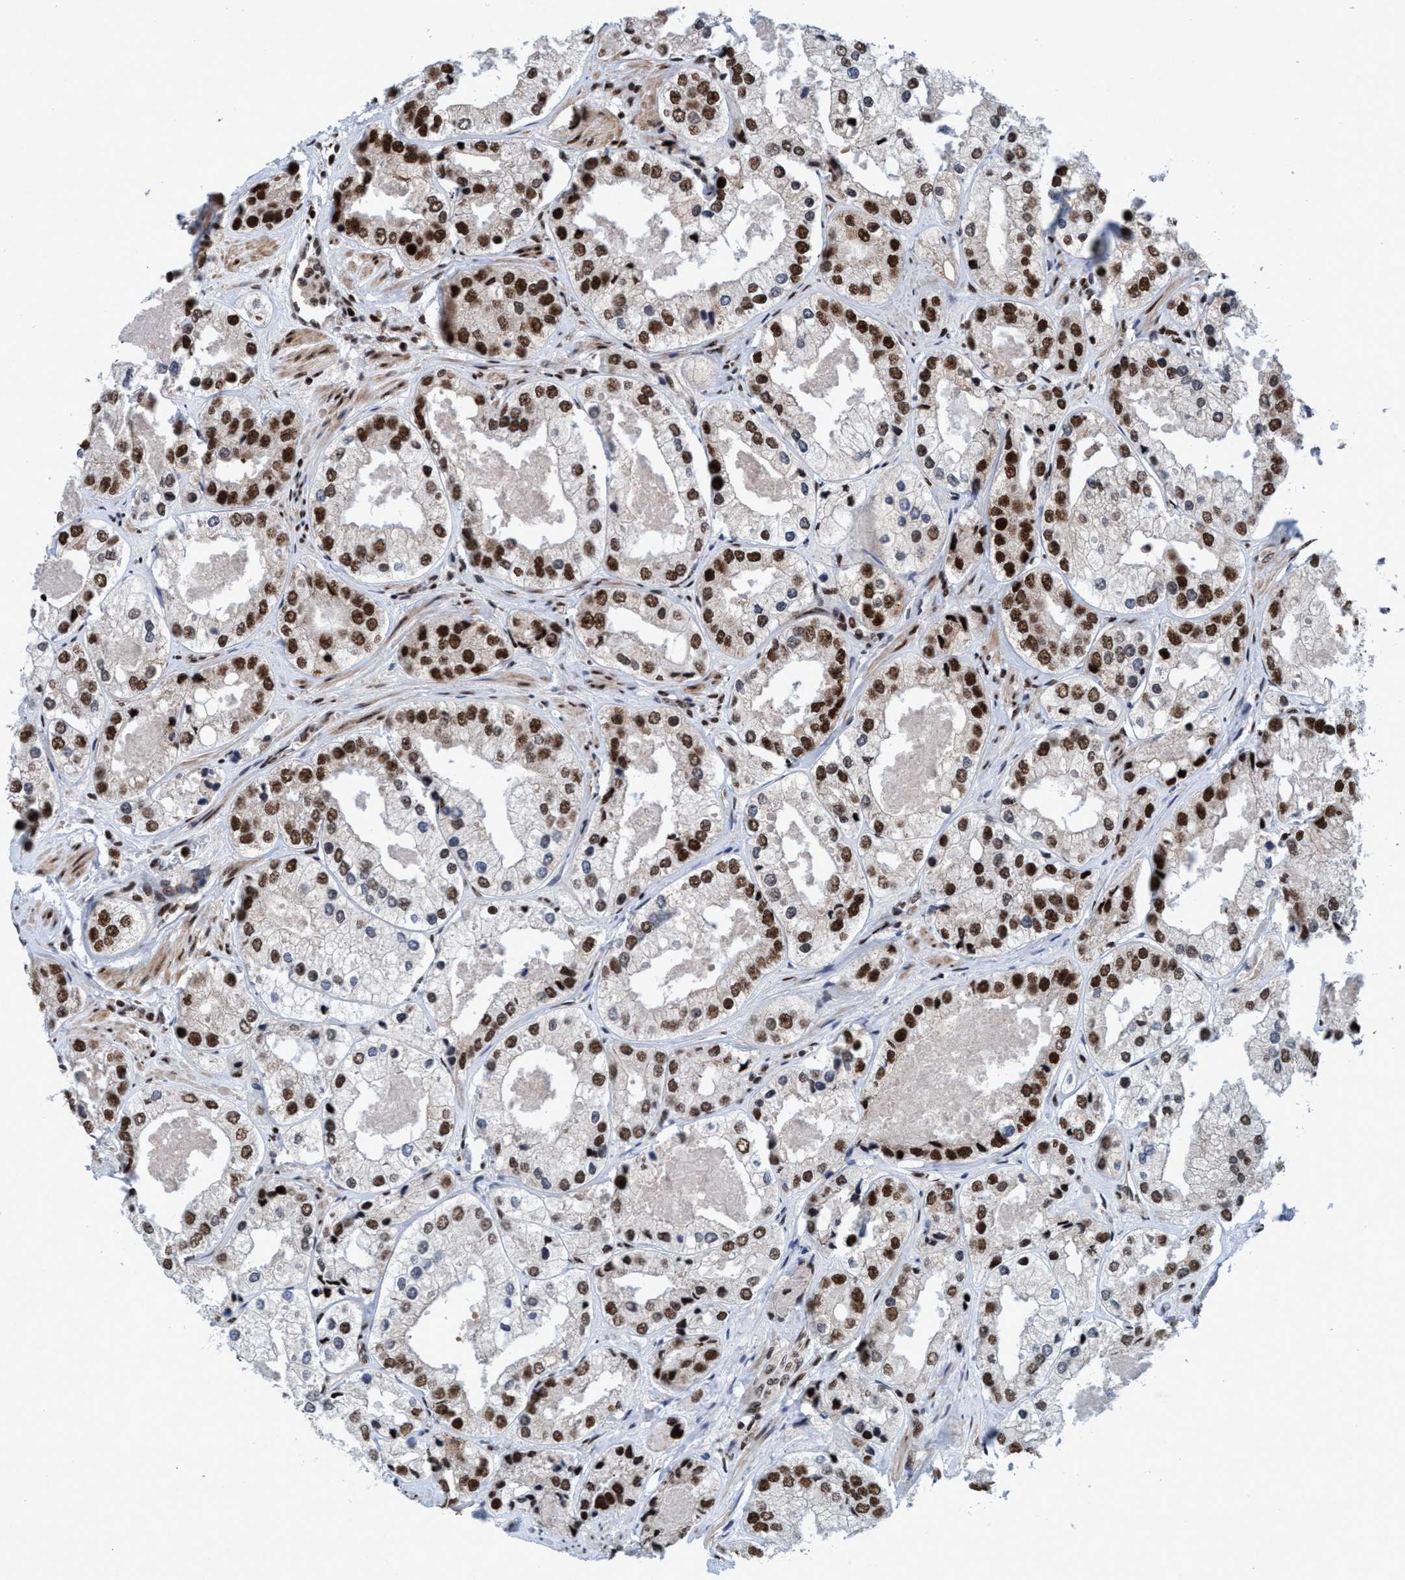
{"staining": {"intensity": "strong", "quantity": ">75%", "location": "nuclear"}, "tissue": "prostate cancer", "cell_type": "Tumor cells", "image_type": "cancer", "snomed": [{"axis": "morphology", "description": "Adenocarcinoma, High grade"}, {"axis": "topography", "description": "Prostate"}], "caption": "Immunohistochemical staining of human high-grade adenocarcinoma (prostate) shows high levels of strong nuclear positivity in about >75% of tumor cells.", "gene": "TOPBP1", "patient": {"sex": "male", "age": 61}}